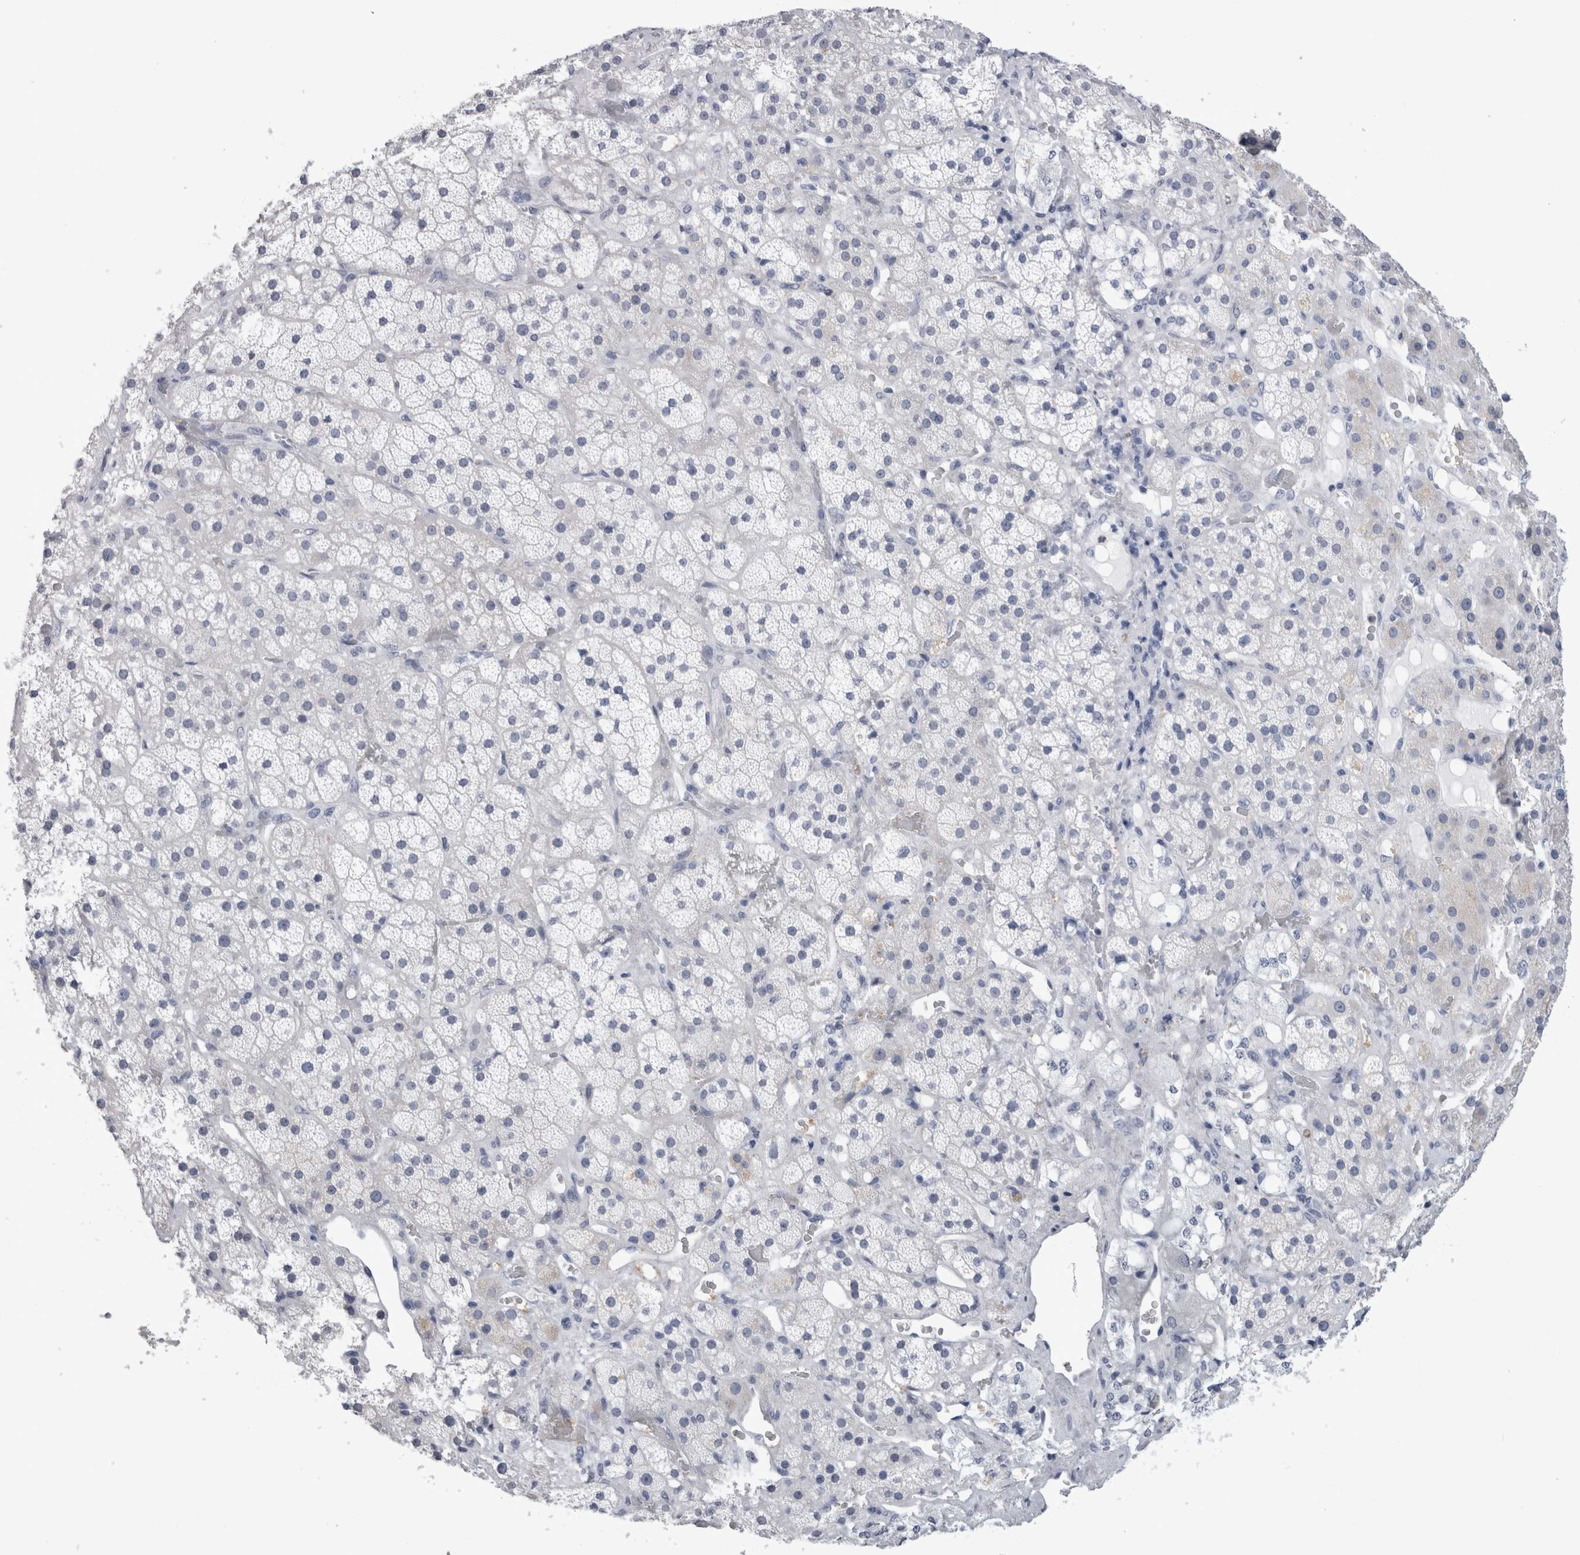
{"staining": {"intensity": "negative", "quantity": "none", "location": "none"}, "tissue": "adrenal gland", "cell_type": "Glandular cells", "image_type": "normal", "snomed": [{"axis": "morphology", "description": "Normal tissue, NOS"}, {"axis": "topography", "description": "Adrenal gland"}], "caption": "This is an immunohistochemistry photomicrograph of normal human adrenal gland. There is no expression in glandular cells.", "gene": "ALDH8A1", "patient": {"sex": "male", "age": 57}}